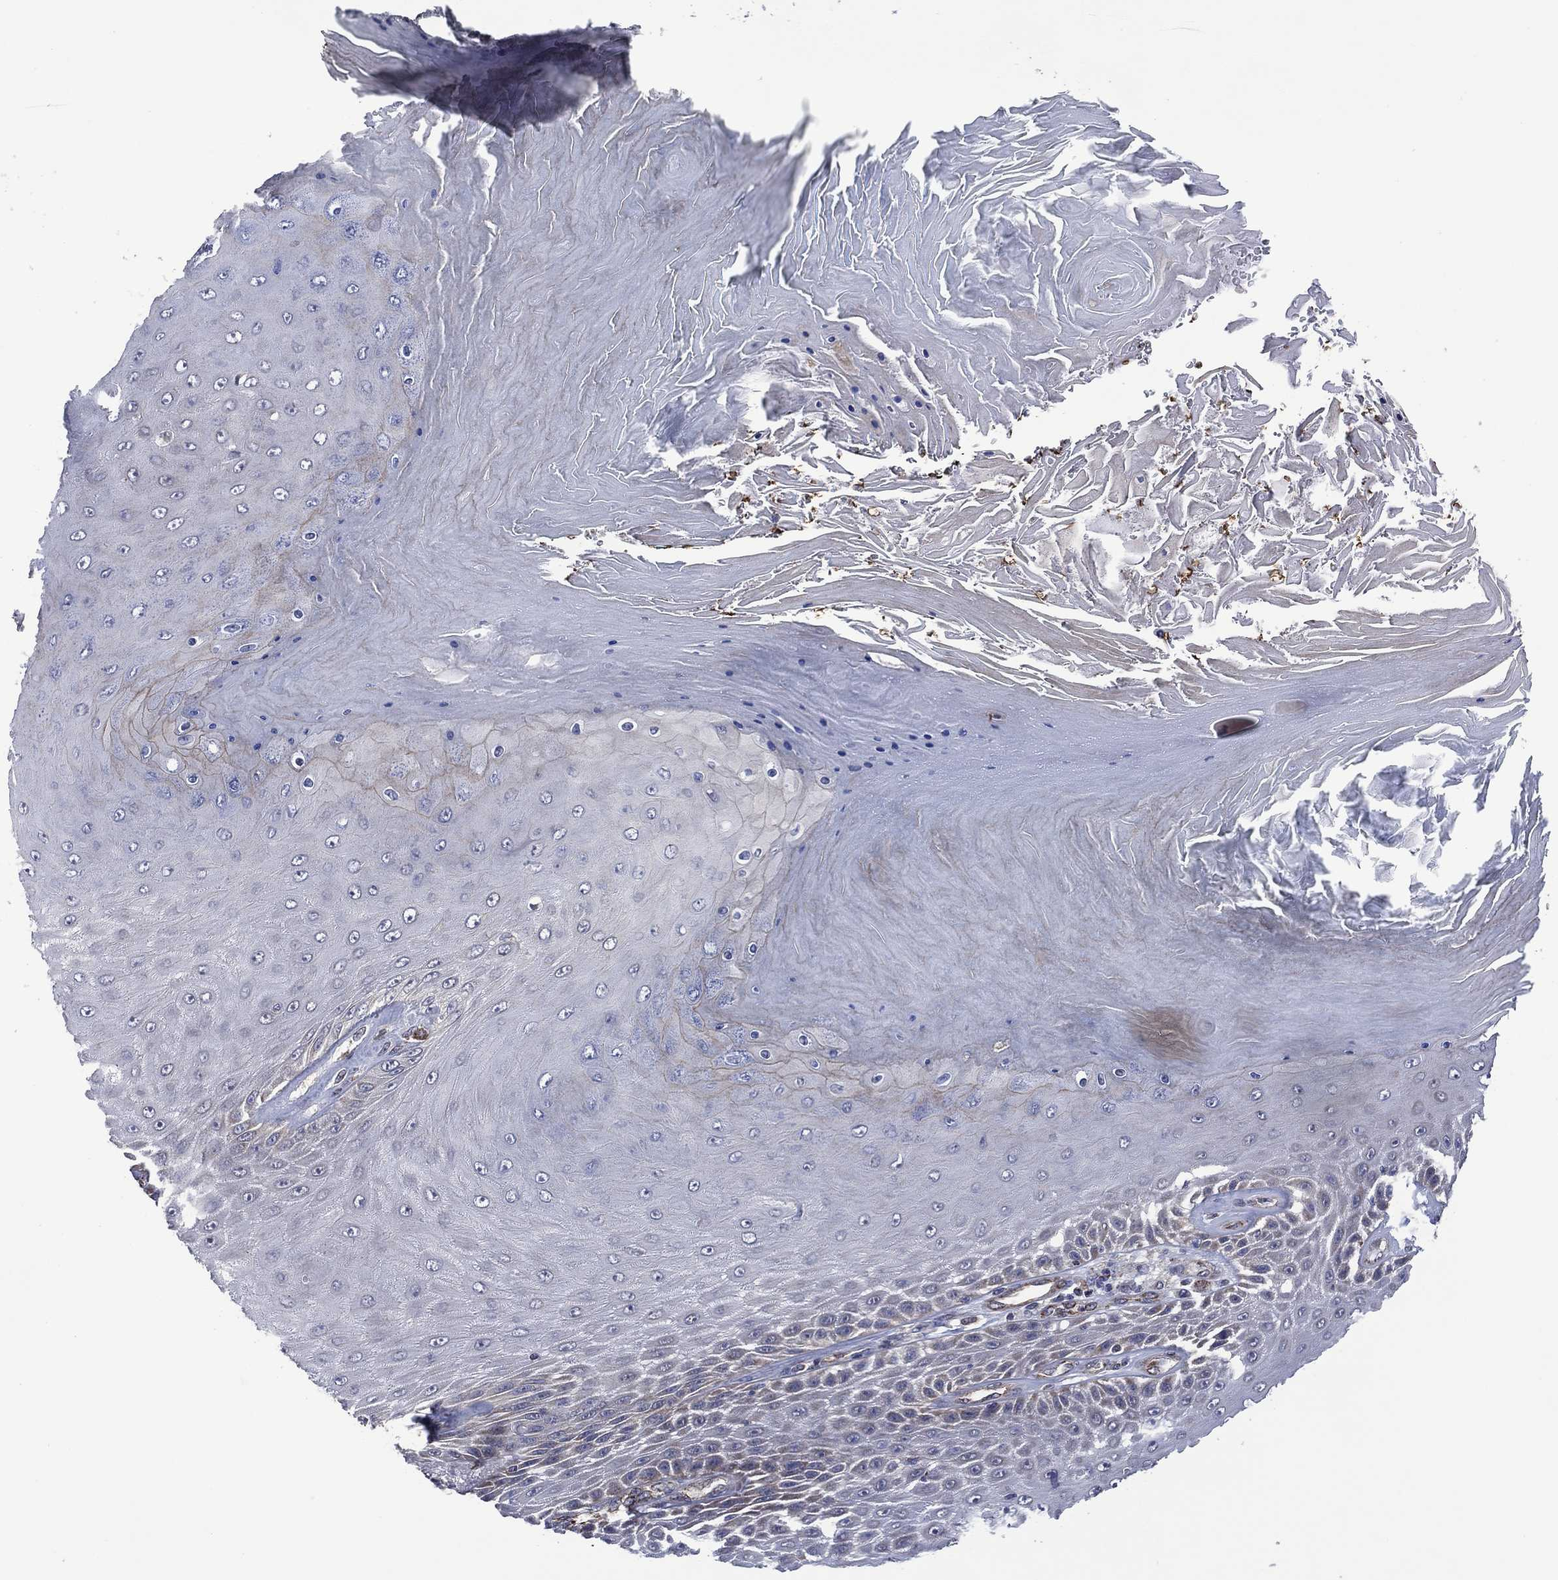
{"staining": {"intensity": "negative", "quantity": "none", "location": "none"}, "tissue": "skin cancer", "cell_type": "Tumor cells", "image_type": "cancer", "snomed": [{"axis": "morphology", "description": "Squamous cell carcinoma, NOS"}, {"axis": "topography", "description": "Skin"}], "caption": "A photomicrograph of skin cancer (squamous cell carcinoma) stained for a protein shows no brown staining in tumor cells.", "gene": "HTD2", "patient": {"sex": "male", "age": 62}}